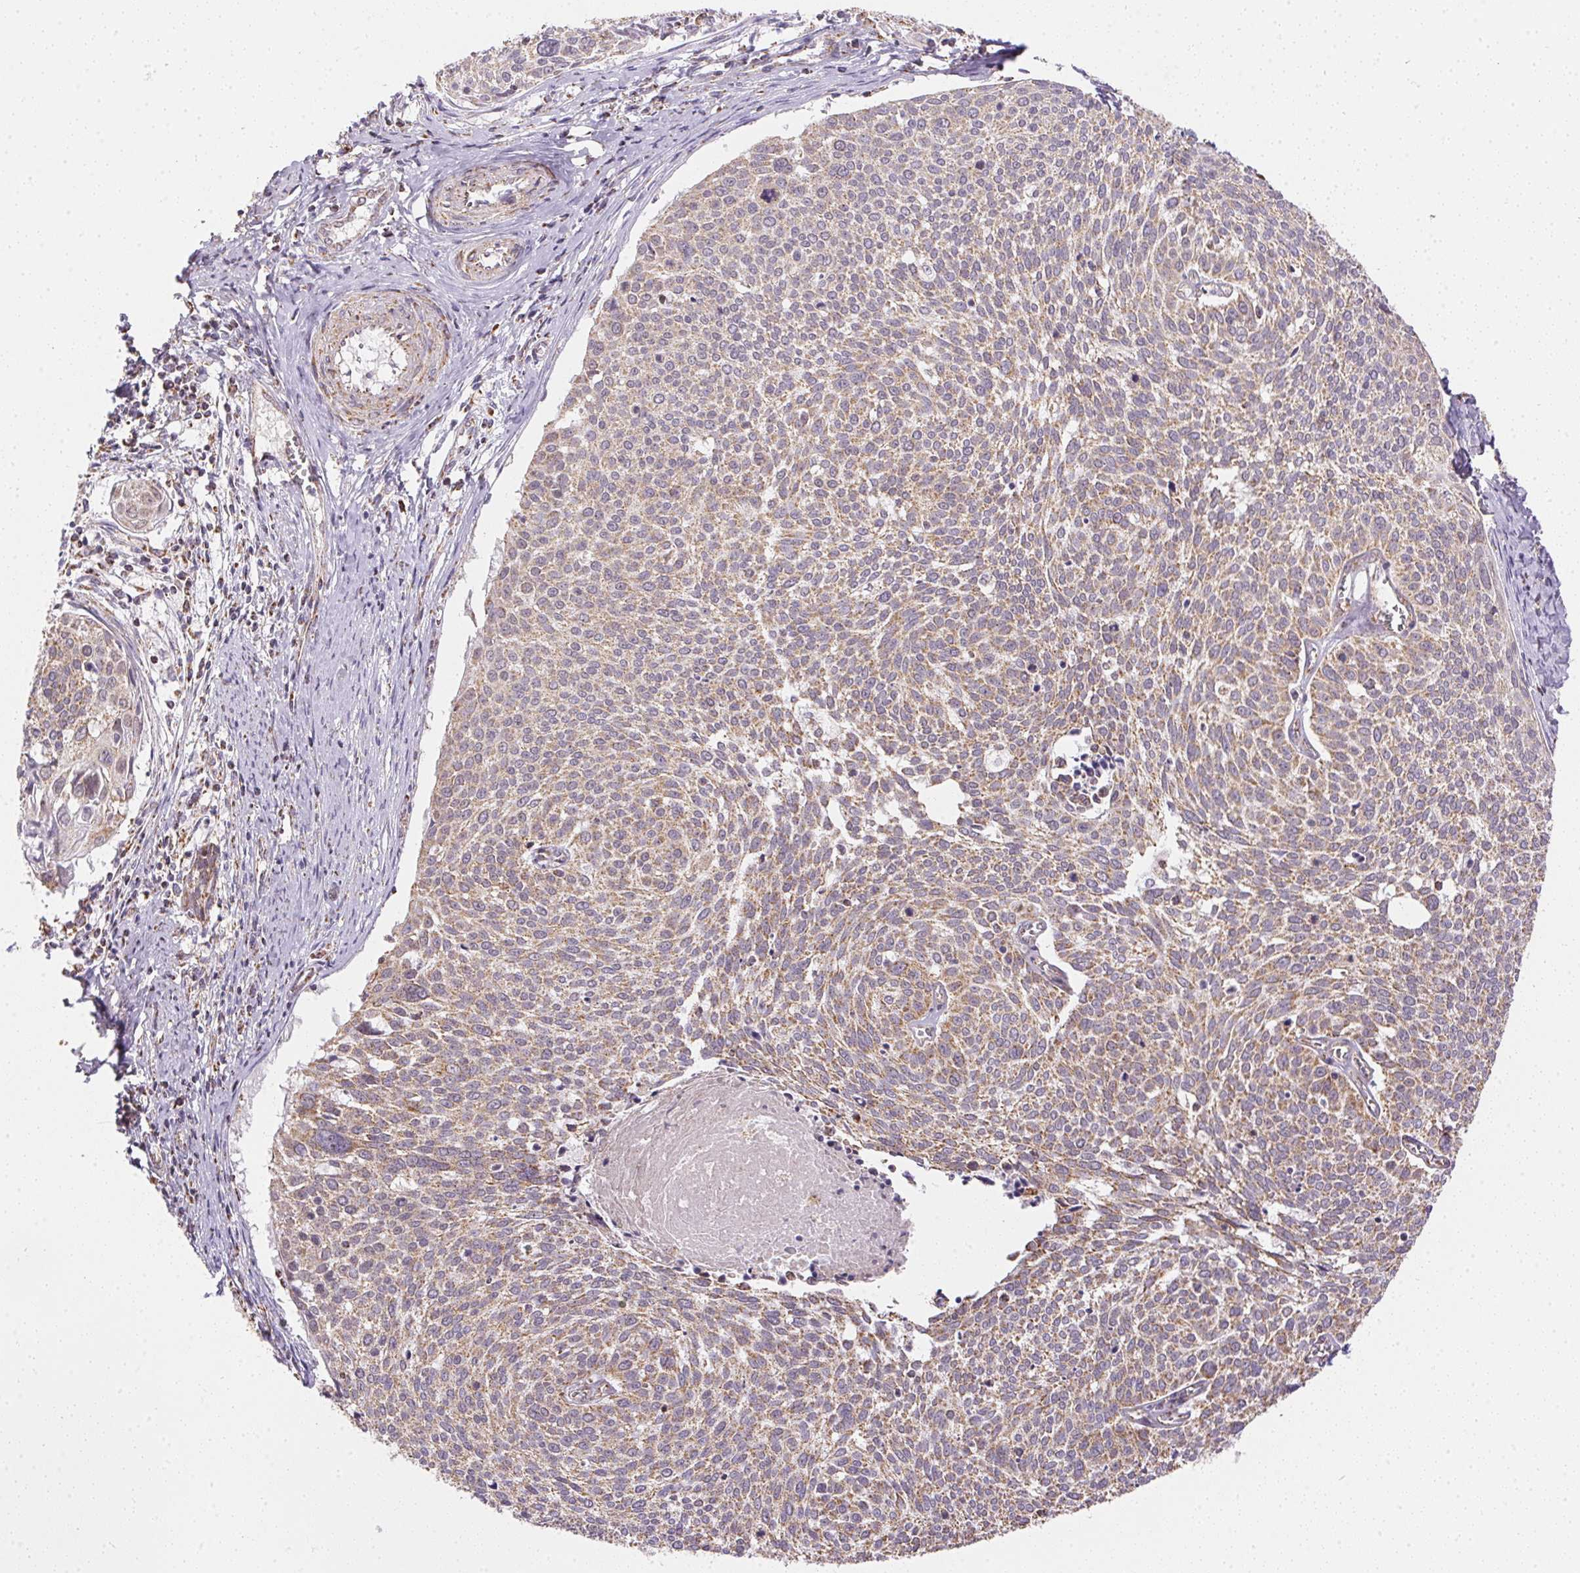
{"staining": {"intensity": "moderate", "quantity": "25%-75%", "location": "cytoplasmic/membranous"}, "tissue": "cervical cancer", "cell_type": "Tumor cells", "image_type": "cancer", "snomed": [{"axis": "morphology", "description": "Squamous cell carcinoma, NOS"}, {"axis": "topography", "description": "Cervix"}], "caption": "The photomicrograph demonstrates a brown stain indicating the presence of a protein in the cytoplasmic/membranous of tumor cells in cervical squamous cell carcinoma. The protein of interest is shown in brown color, while the nuclei are stained blue.", "gene": "MAPK11", "patient": {"sex": "female", "age": 39}}